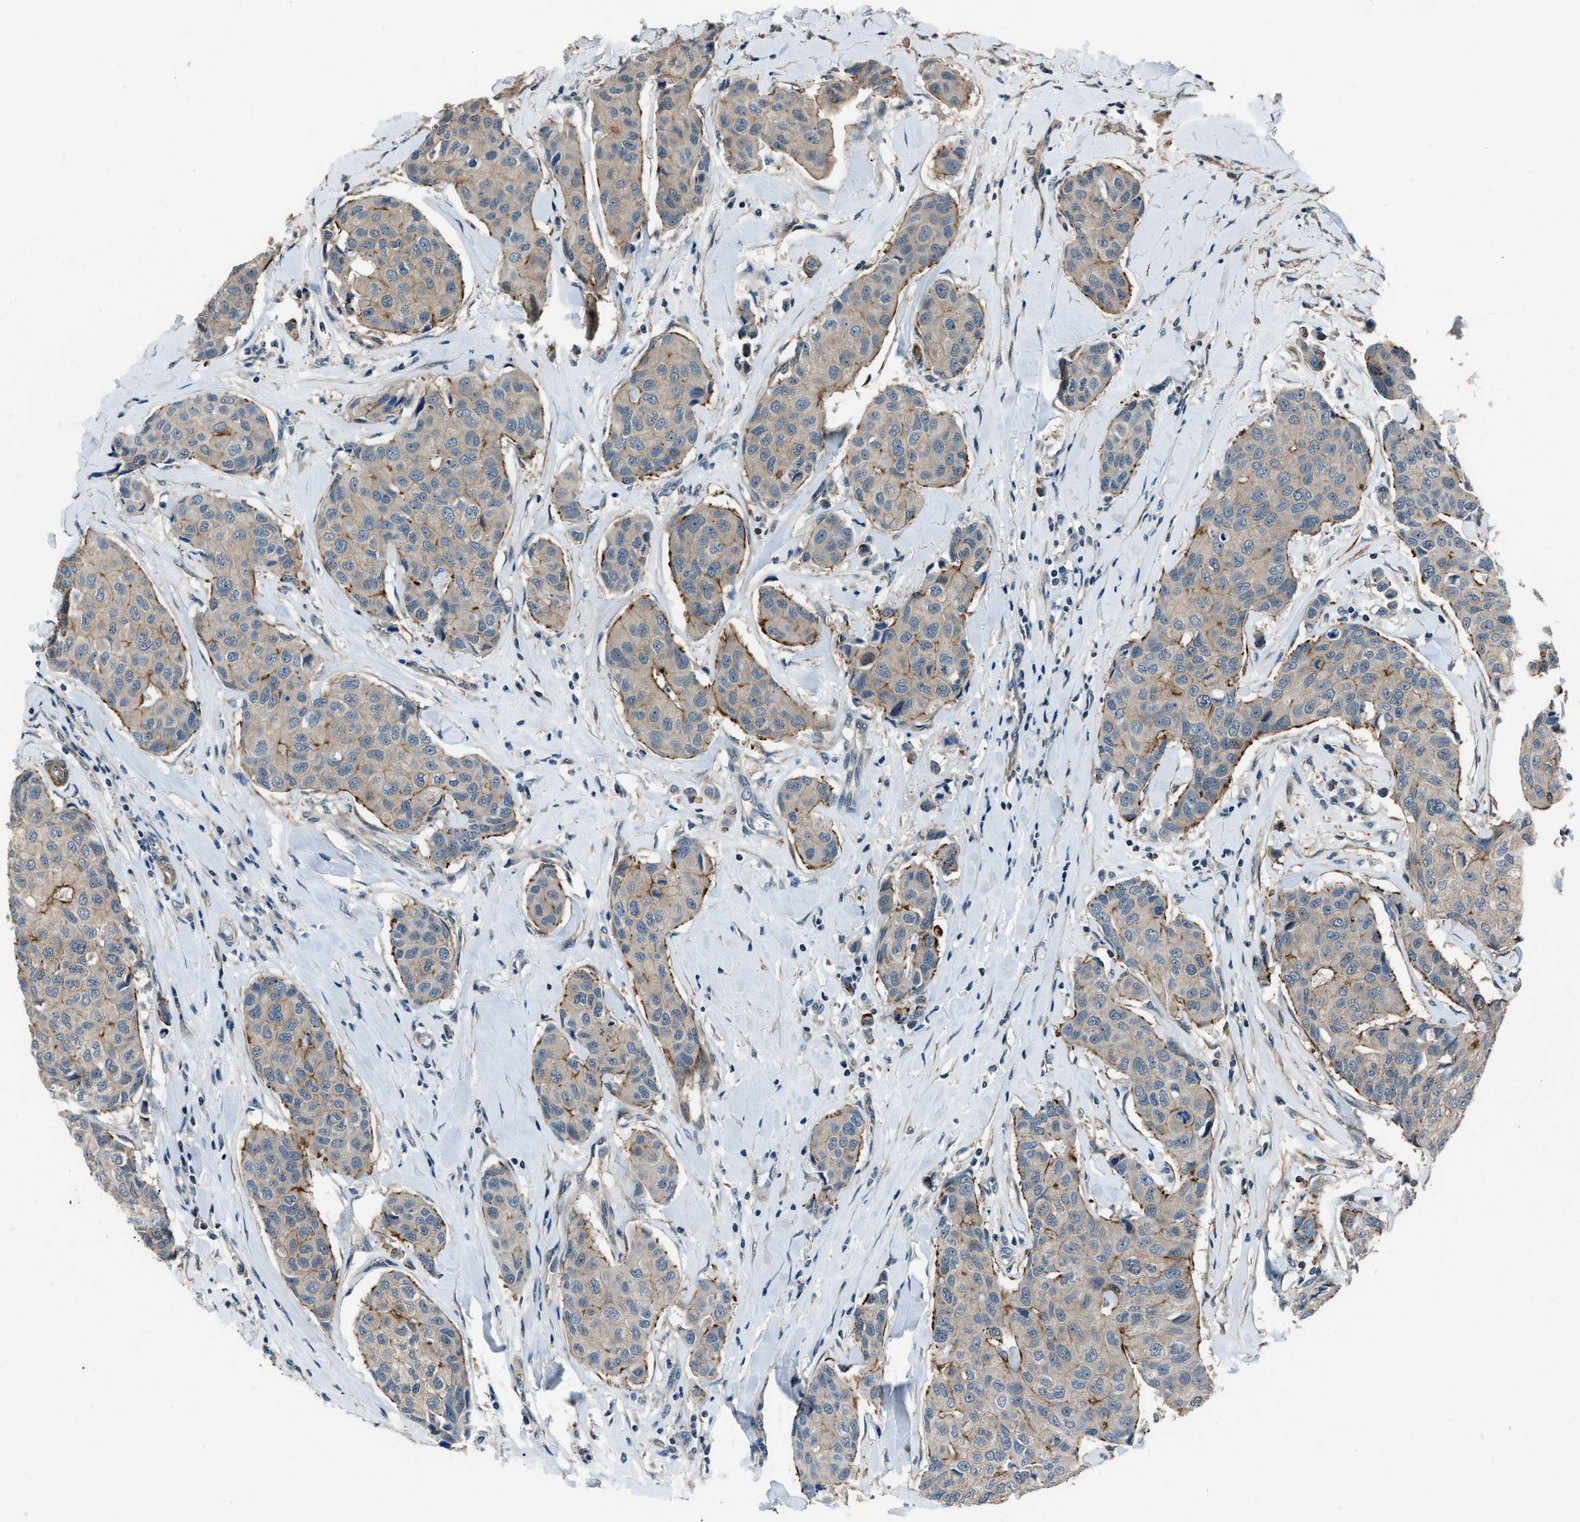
{"staining": {"intensity": "moderate", "quantity": "<25%", "location": "cytoplasmic/membranous"}, "tissue": "breast cancer", "cell_type": "Tumor cells", "image_type": "cancer", "snomed": [{"axis": "morphology", "description": "Duct carcinoma"}, {"axis": "topography", "description": "Breast"}], "caption": "A high-resolution image shows immunohistochemistry (IHC) staining of intraductal carcinoma (breast), which reveals moderate cytoplasmic/membranous expression in approximately <25% of tumor cells.", "gene": "NUDCD3", "patient": {"sex": "female", "age": 80}}